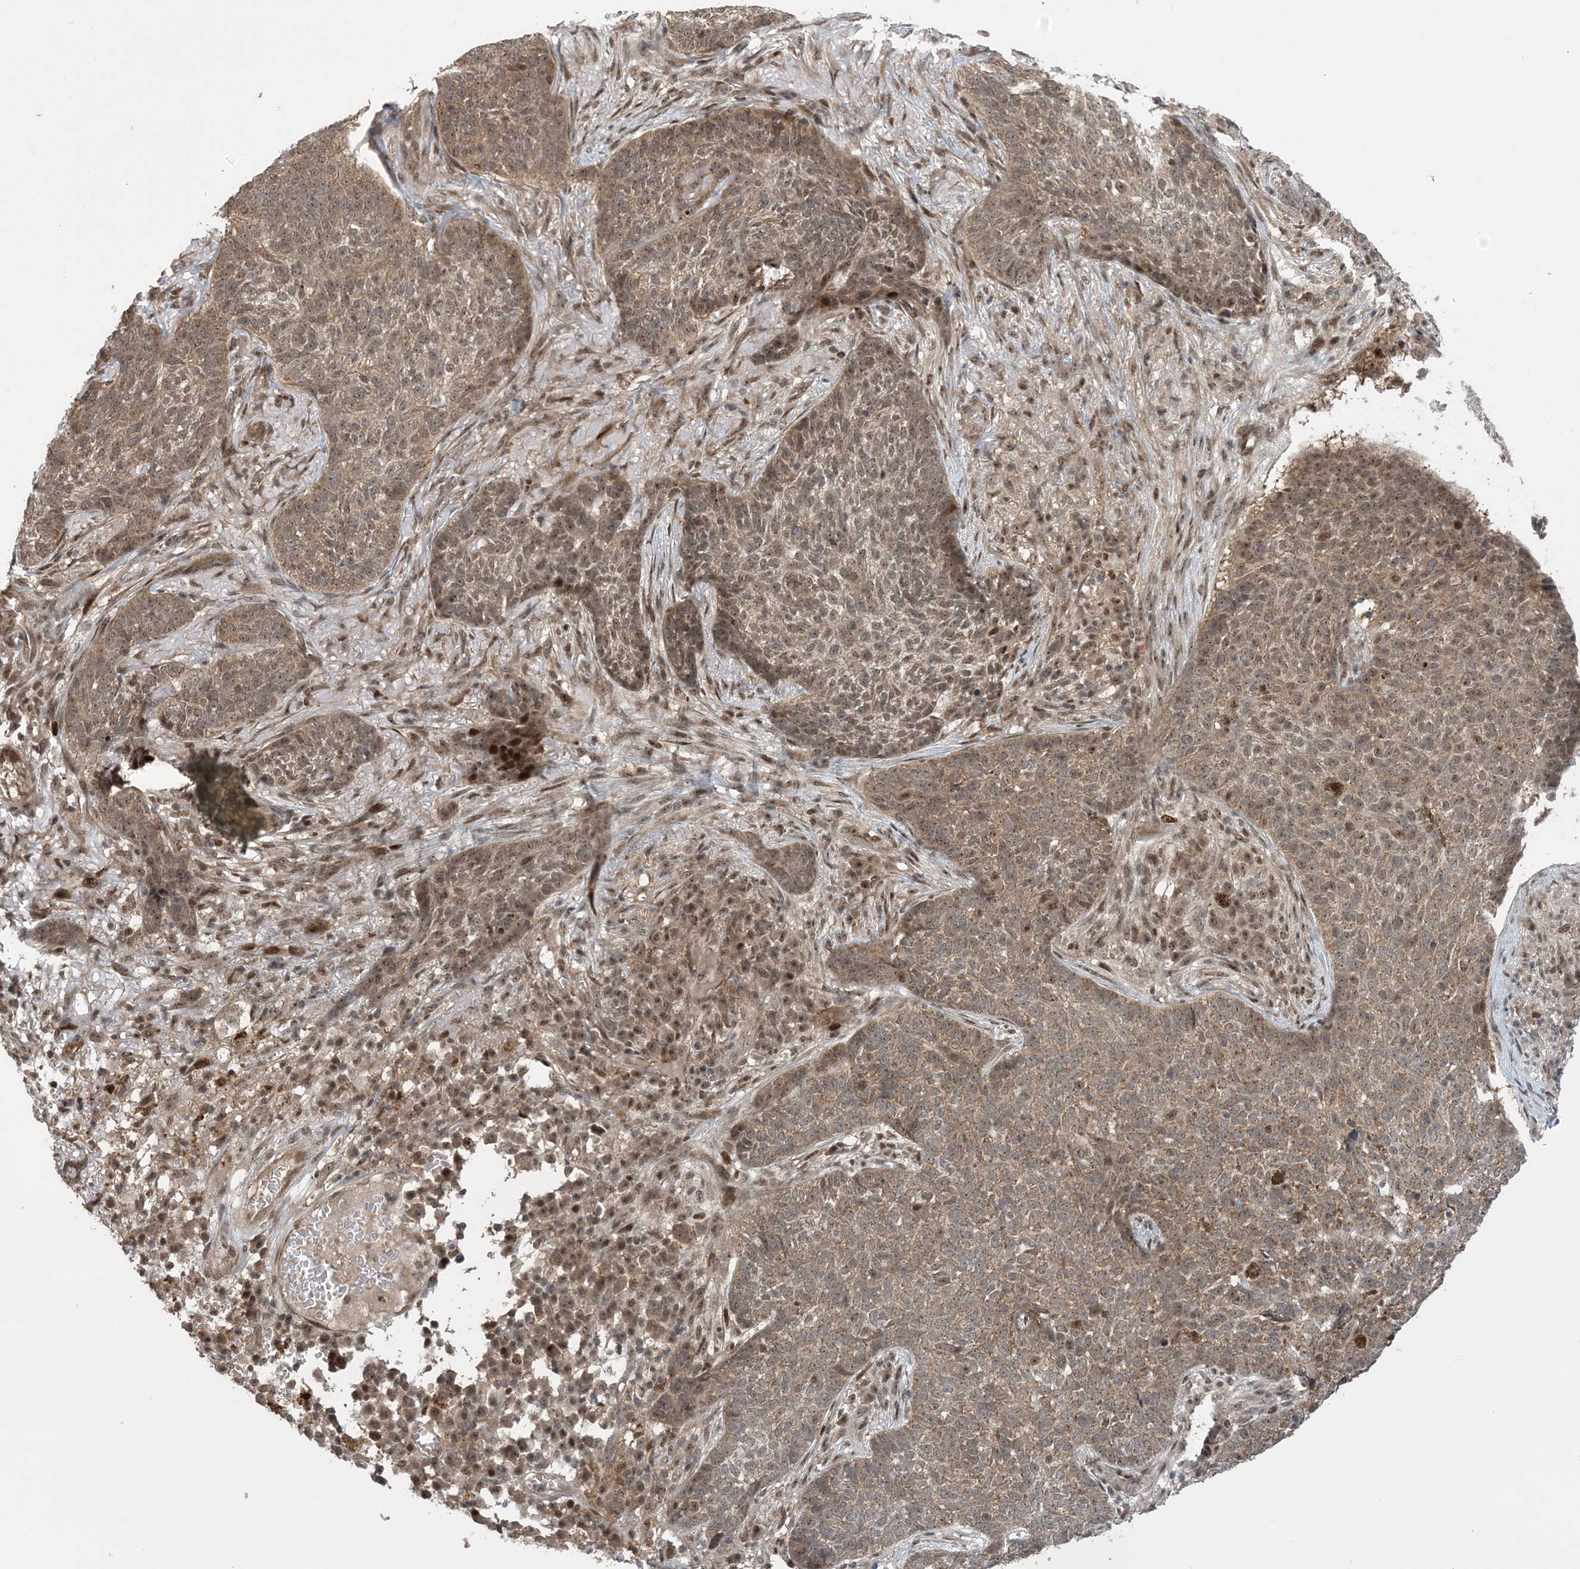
{"staining": {"intensity": "moderate", "quantity": ">75%", "location": "cytoplasmic/membranous,nuclear"}, "tissue": "skin cancer", "cell_type": "Tumor cells", "image_type": "cancer", "snomed": [{"axis": "morphology", "description": "Basal cell carcinoma"}, {"axis": "topography", "description": "Skin"}], "caption": "Immunohistochemistry histopathology image of neoplastic tissue: basal cell carcinoma (skin) stained using immunohistochemistry (IHC) shows medium levels of moderate protein expression localized specifically in the cytoplasmic/membranous and nuclear of tumor cells, appearing as a cytoplasmic/membranous and nuclear brown color.", "gene": "ZNF710", "patient": {"sex": "male", "age": 85}}